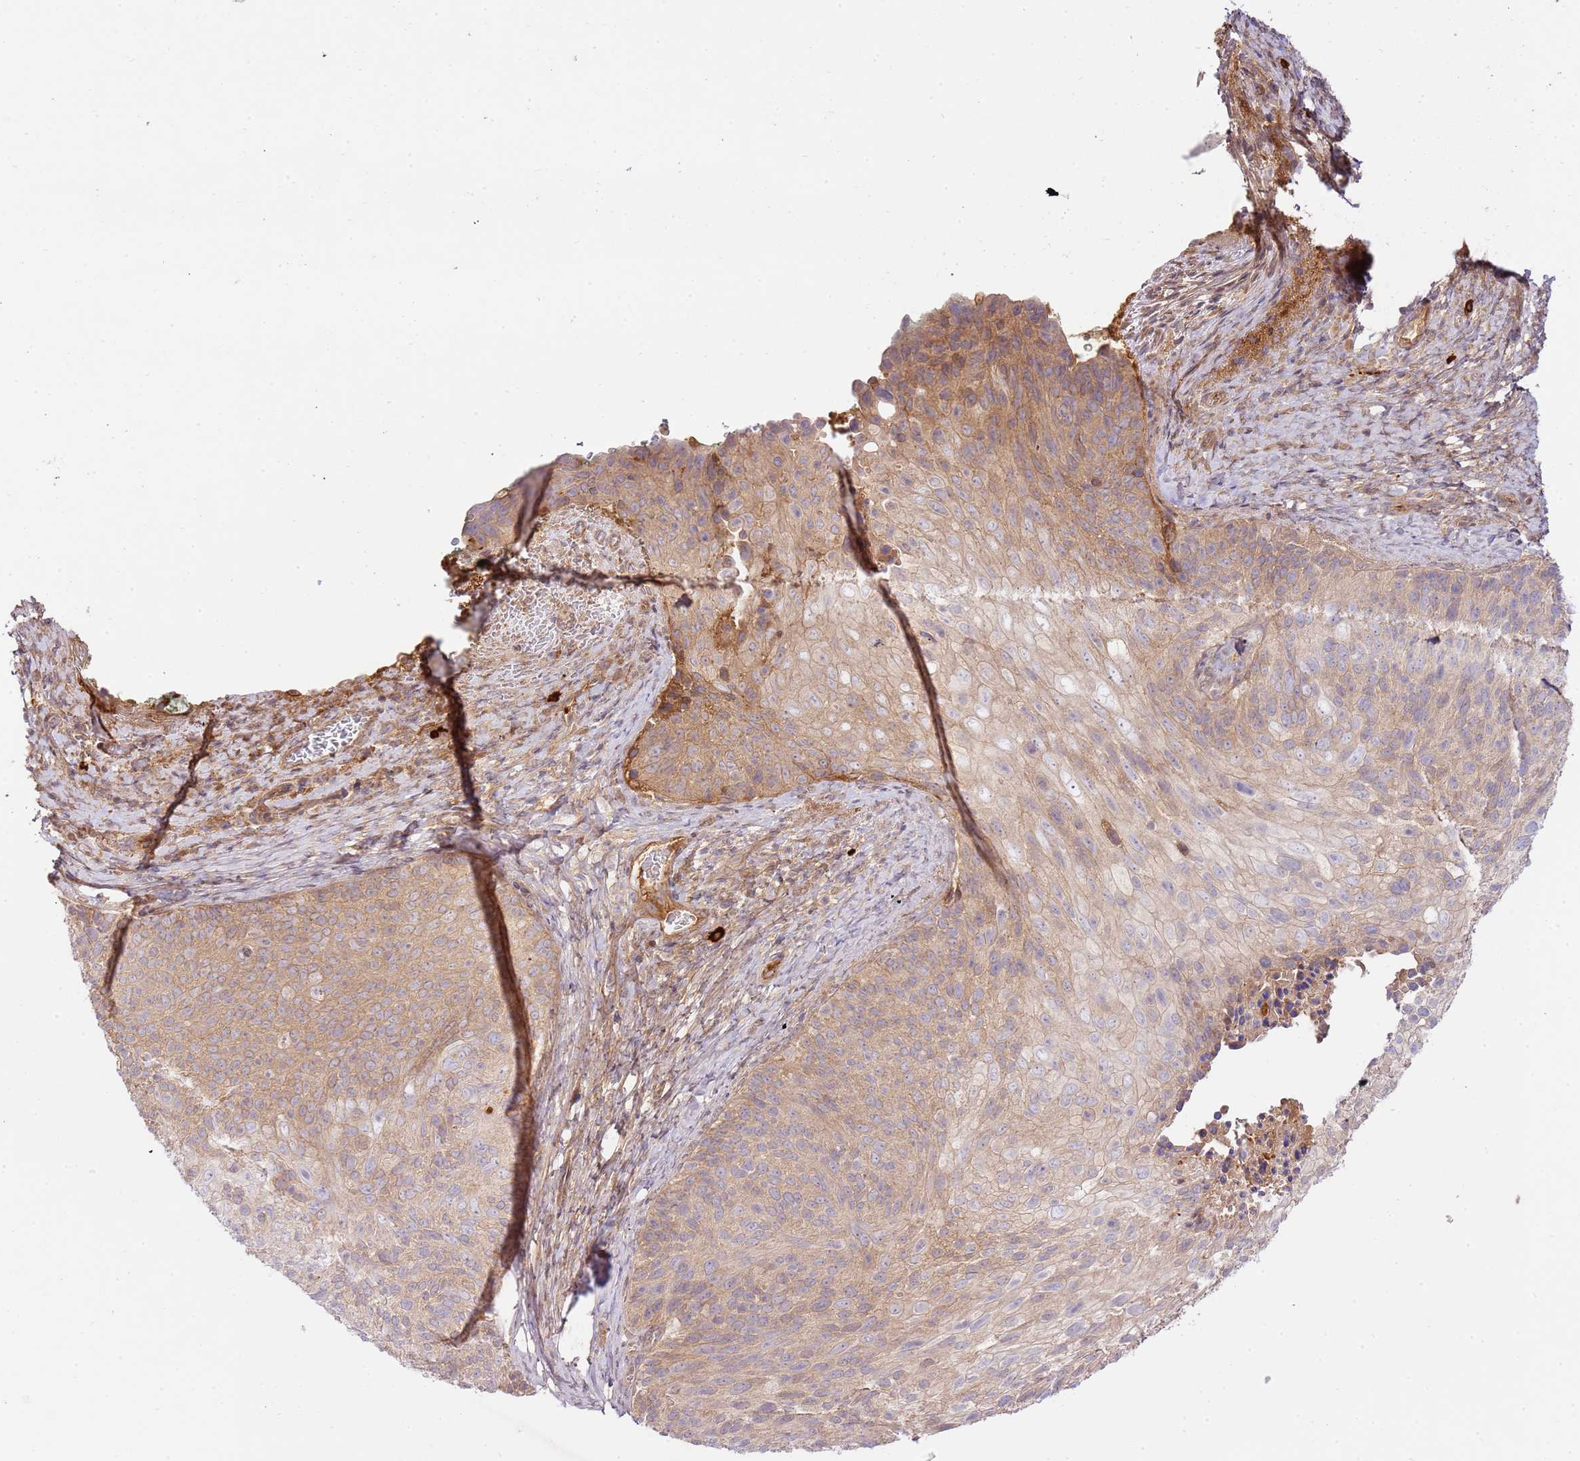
{"staining": {"intensity": "moderate", "quantity": "<25%", "location": "cytoplasmic/membranous"}, "tissue": "cervical cancer", "cell_type": "Tumor cells", "image_type": "cancer", "snomed": [{"axis": "morphology", "description": "Squamous cell carcinoma, NOS"}, {"axis": "topography", "description": "Cervix"}], "caption": "DAB immunohistochemical staining of cervical cancer displays moderate cytoplasmic/membranous protein expression in approximately <25% of tumor cells. (DAB (3,3'-diaminobenzidine) IHC with brightfield microscopy, high magnification).", "gene": "C8G", "patient": {"sex": "female", "age": 80}}